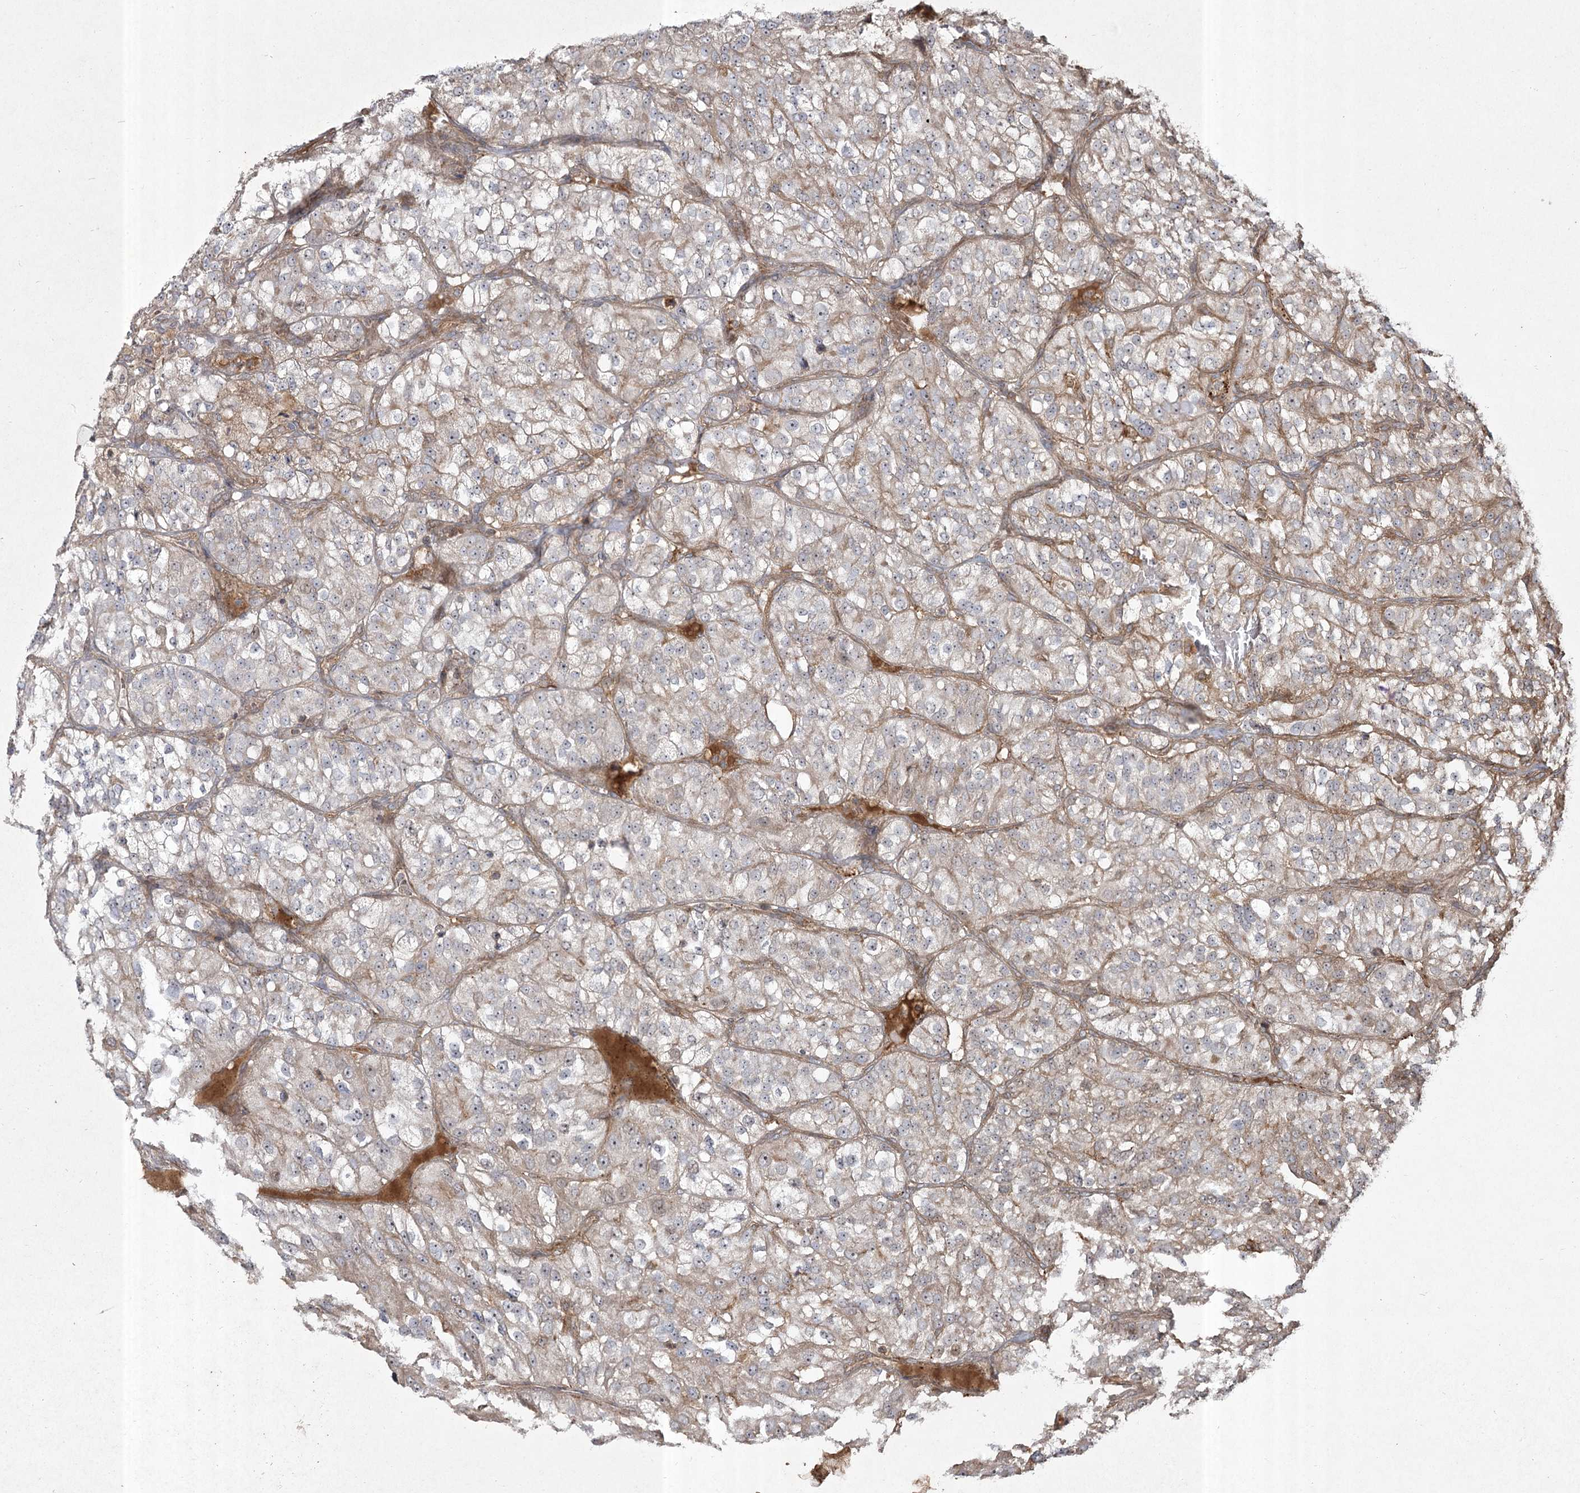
{"staining": {"intensity": "weak", "quantity": "<25%", "location": "cytoplasmic/membranous"}, "tissue": "renal cancer", "cell_type": "Tumor cells", "image_type": "cancer", "snomed": [{"axis": "morphology", "description": "Adenocarcinoma, NOS"}, {"axis": "topography", "description": "Kidney"}], "caption": "Immunohistochemistry (IHC) of adenocarcinoma (renal) reveals no staining in tumor cells.", "gene": "CPLANE1", "patient": {"sex": "female", "age": 63}}